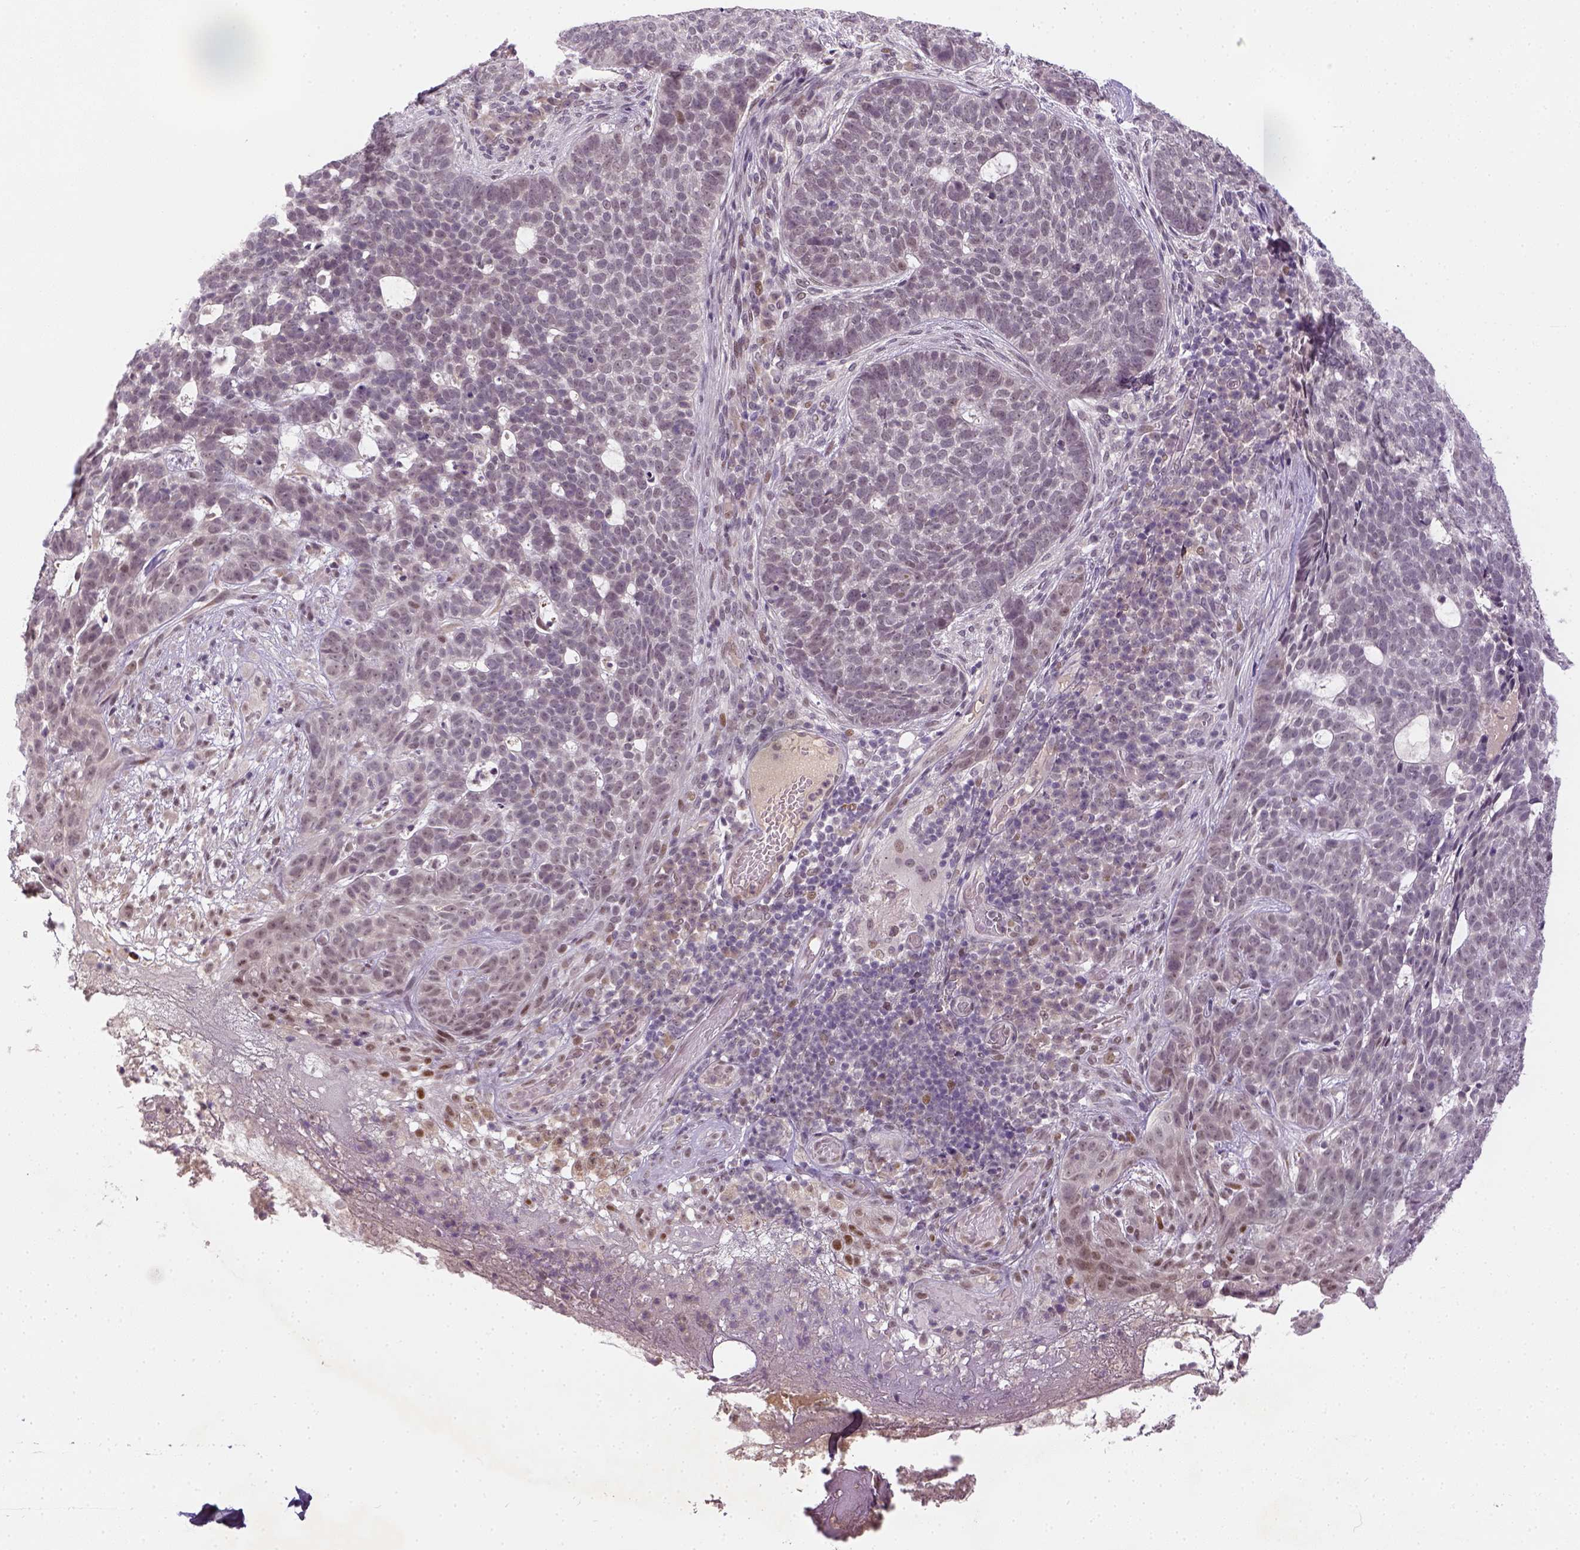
{"staining": {"intensity": "moderate", "quantity": "<25%", "location": "nuclear"}, "tissue": "skin cancer", "cell_type": "Tumor cells", "image_type": "cancer", "snomed": [{"axis": "morphology", "description": "Basal cell carcinoma"}, {"axis": "topography", "description": "Skin"}], "caption": "A brown stain highlights moderate nuclear staining of a protein in basal cell carcinoma (skin) tumor cells. (Brightfield microscopy of DAB IHC at high magnification).", "gene": "MAGEB3", "patient": {"sex": "female", "age": 69}}